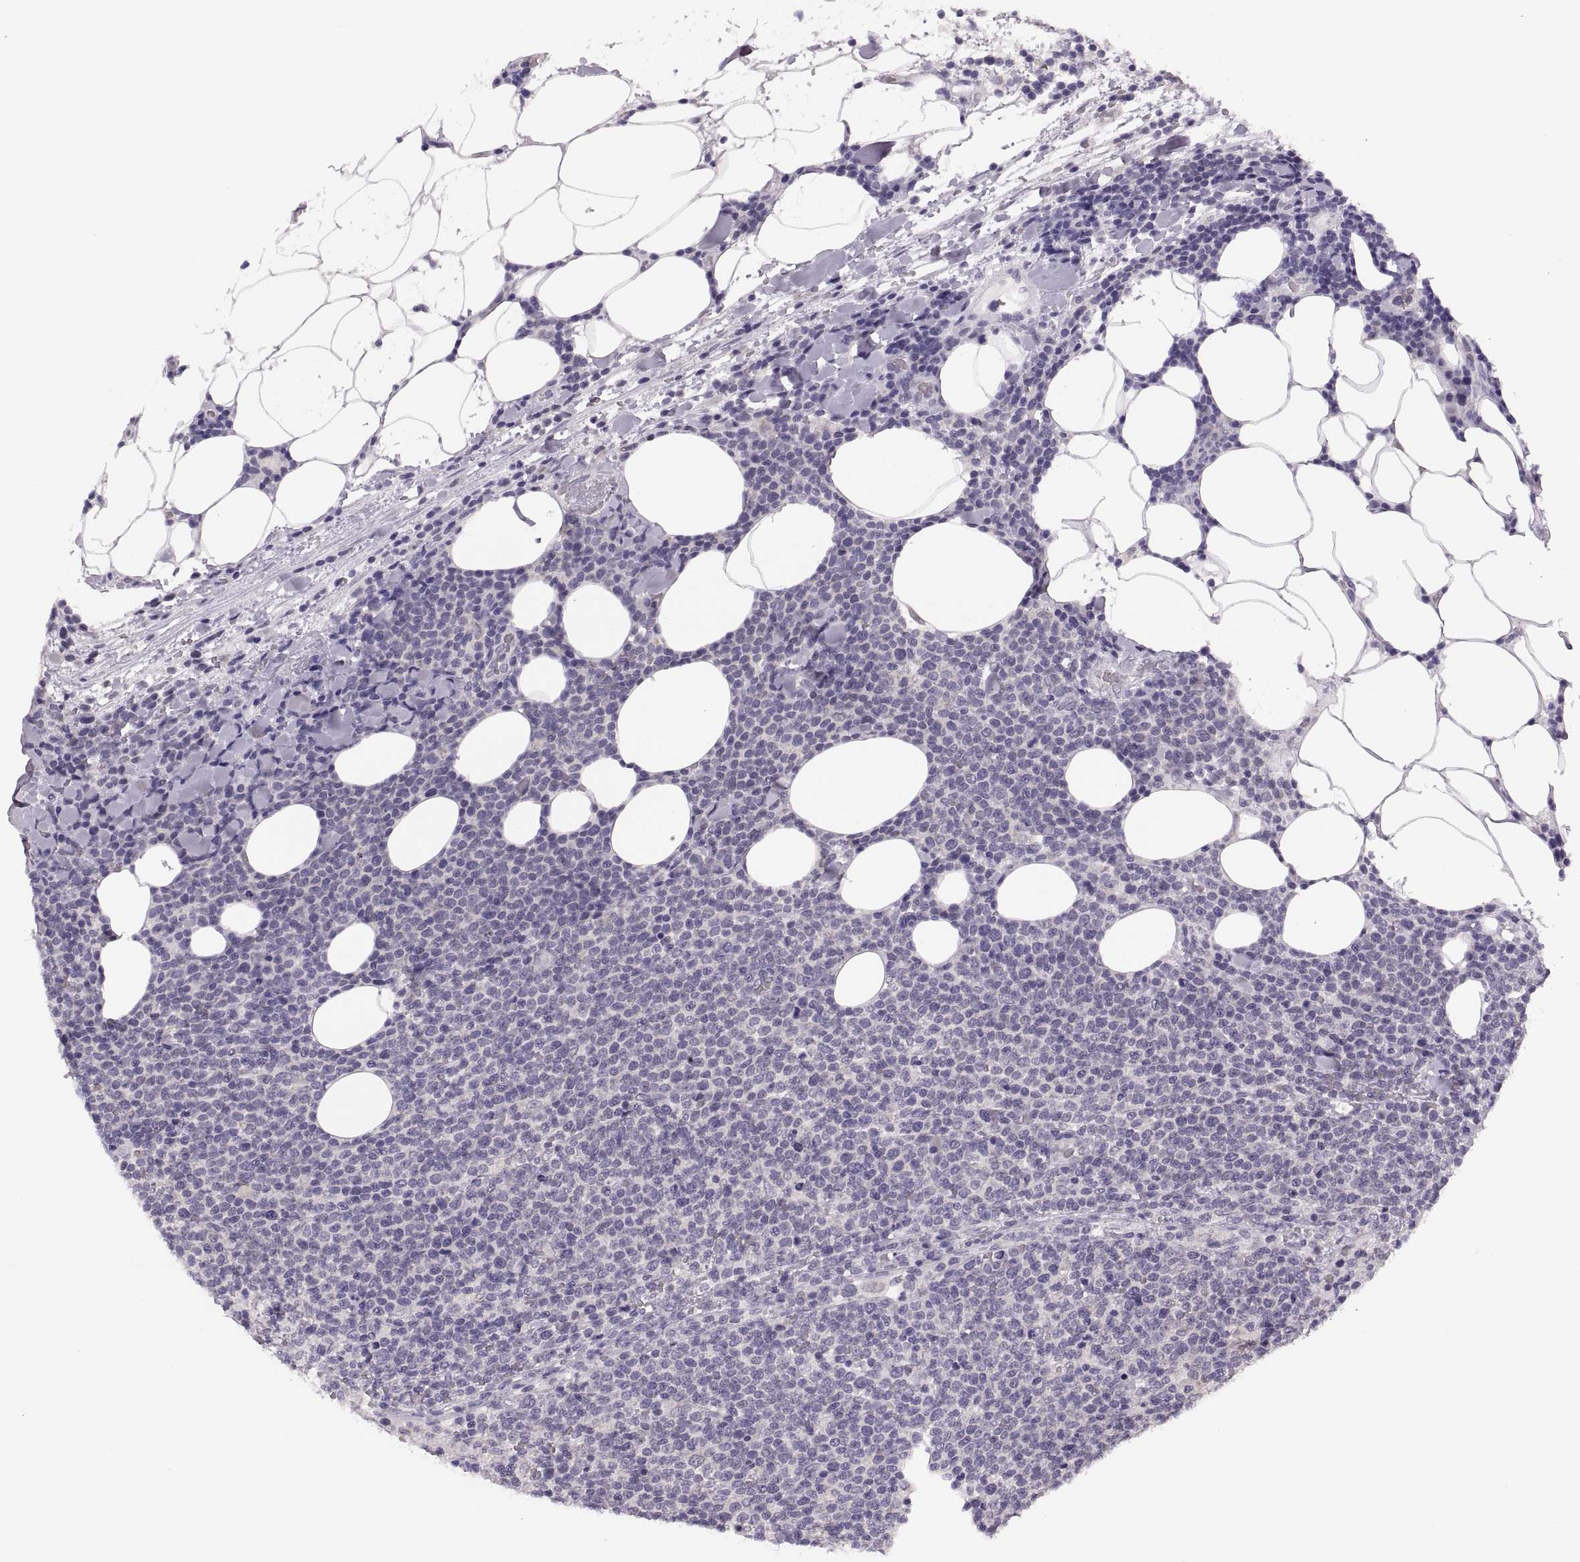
{"staining": {"intensity": "negative", "quantity": "none", "location": "none"}, "tissue": "lymphoma", "cell_type": "Tumor cells", "image_type": "cancer", "snomed": [{"axis": "morphology", "description": "Malignant lymphoma, non-Hodgkin's type, High grade"}, {"axis": "topography", "description": "Lymph node"}], "caption": "Immunohistochemical staining of lymphoma reveals no significant staining in tumor cells. The staining is performed using DAB (3,3'-diaminobenzidine) brown chromogen with nuclei counter-stained in using hematoxylin.", "gene": "ADH6", "patient": {"sex": "male", "age": 61}}